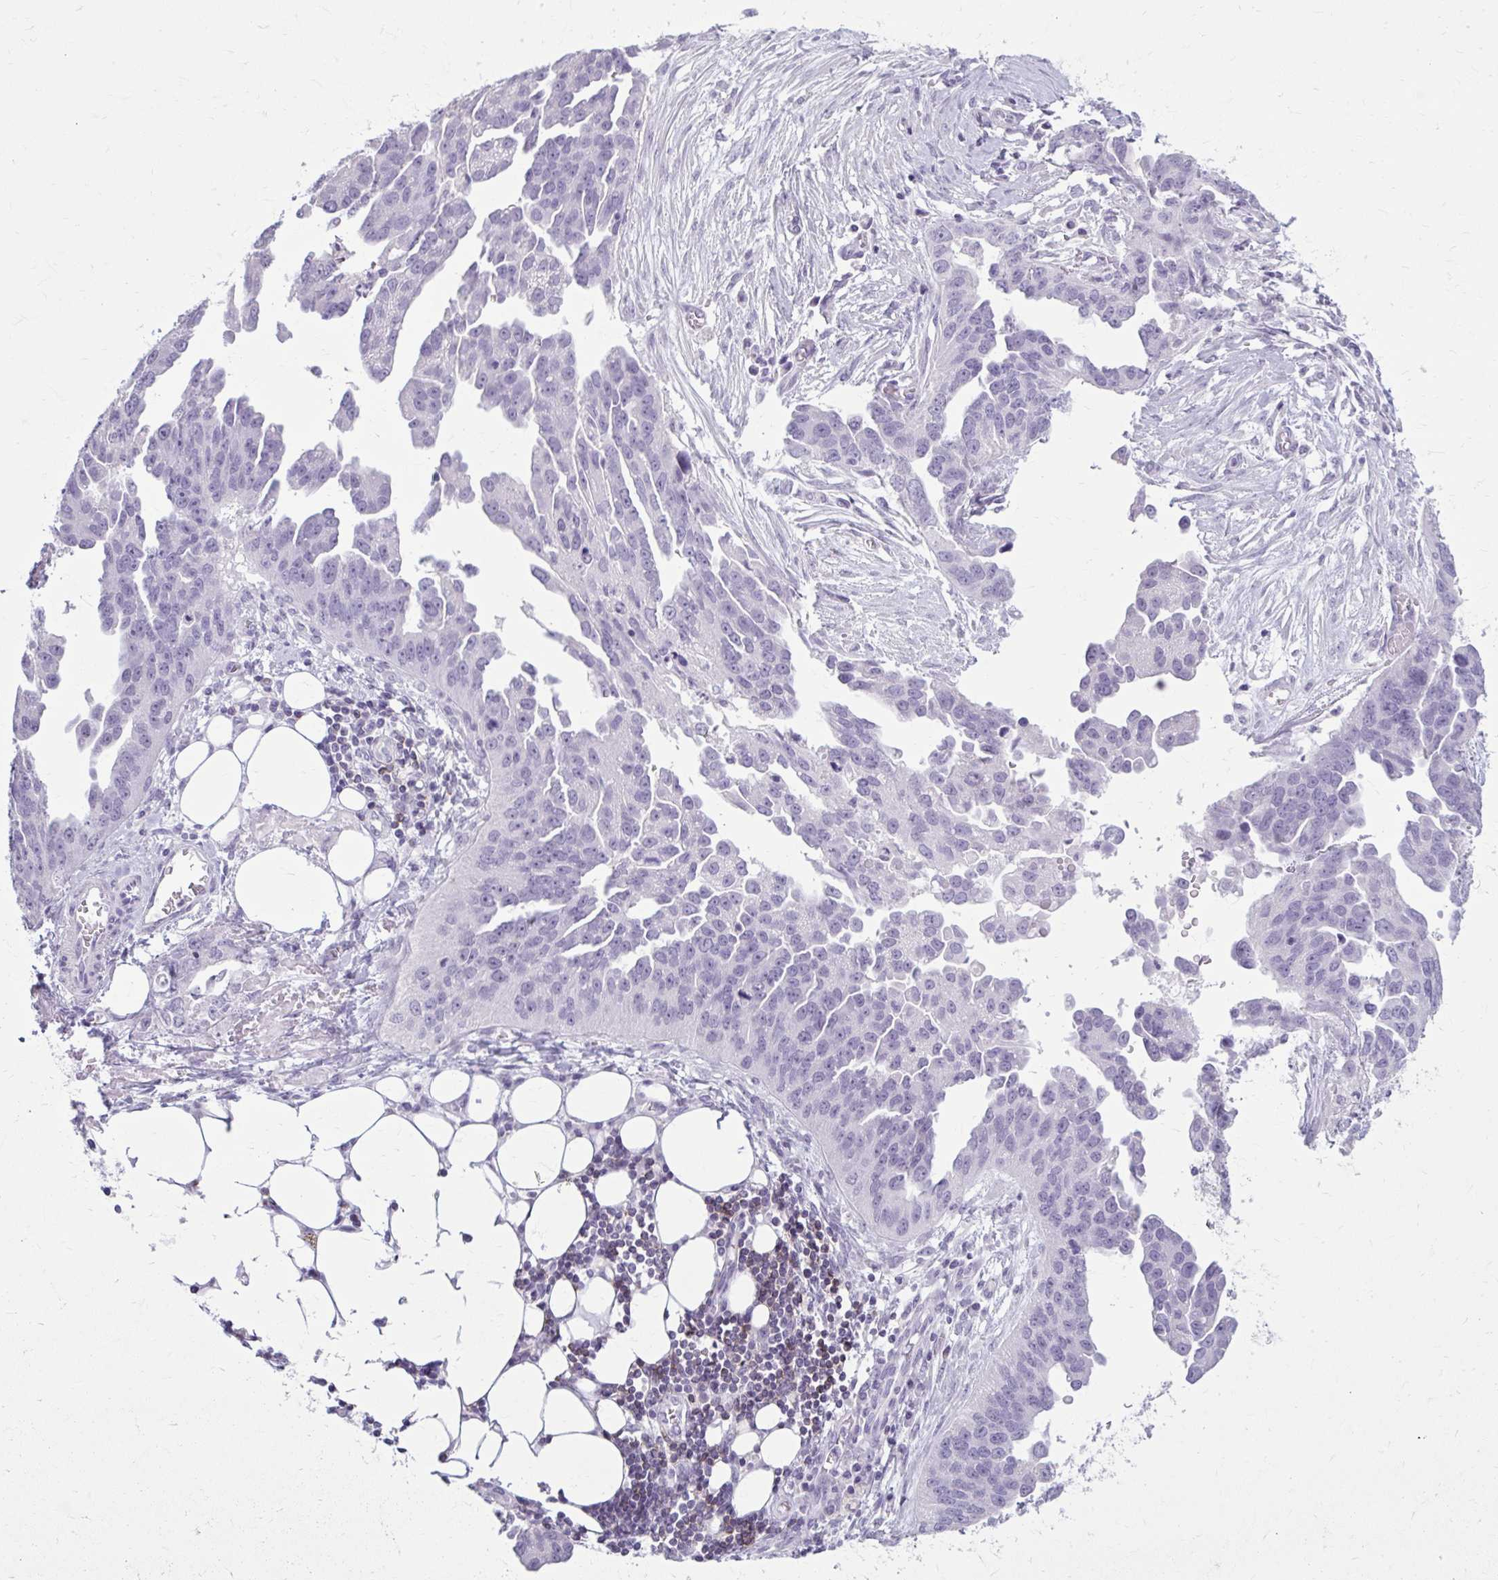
{"staining": {"intensity": "negative", "quantity": "none", "location": "none"}, "tissue": "ovarian cancer", "cell_type": "Tumor cells", "image_type": "cancer", "snomed": [{"axis": "morphology", "description": "Cystadenocarcinoma, serous, NOS"}, {"axis": "topography", "description": "Ovary"}], "caption": "IHC of ovarian cancer (serous cystadenocarcinoma) exhibits no staining in tumor cells.", "gene": "OR4B1", "patient": {"sex": "female", "age": 75}}